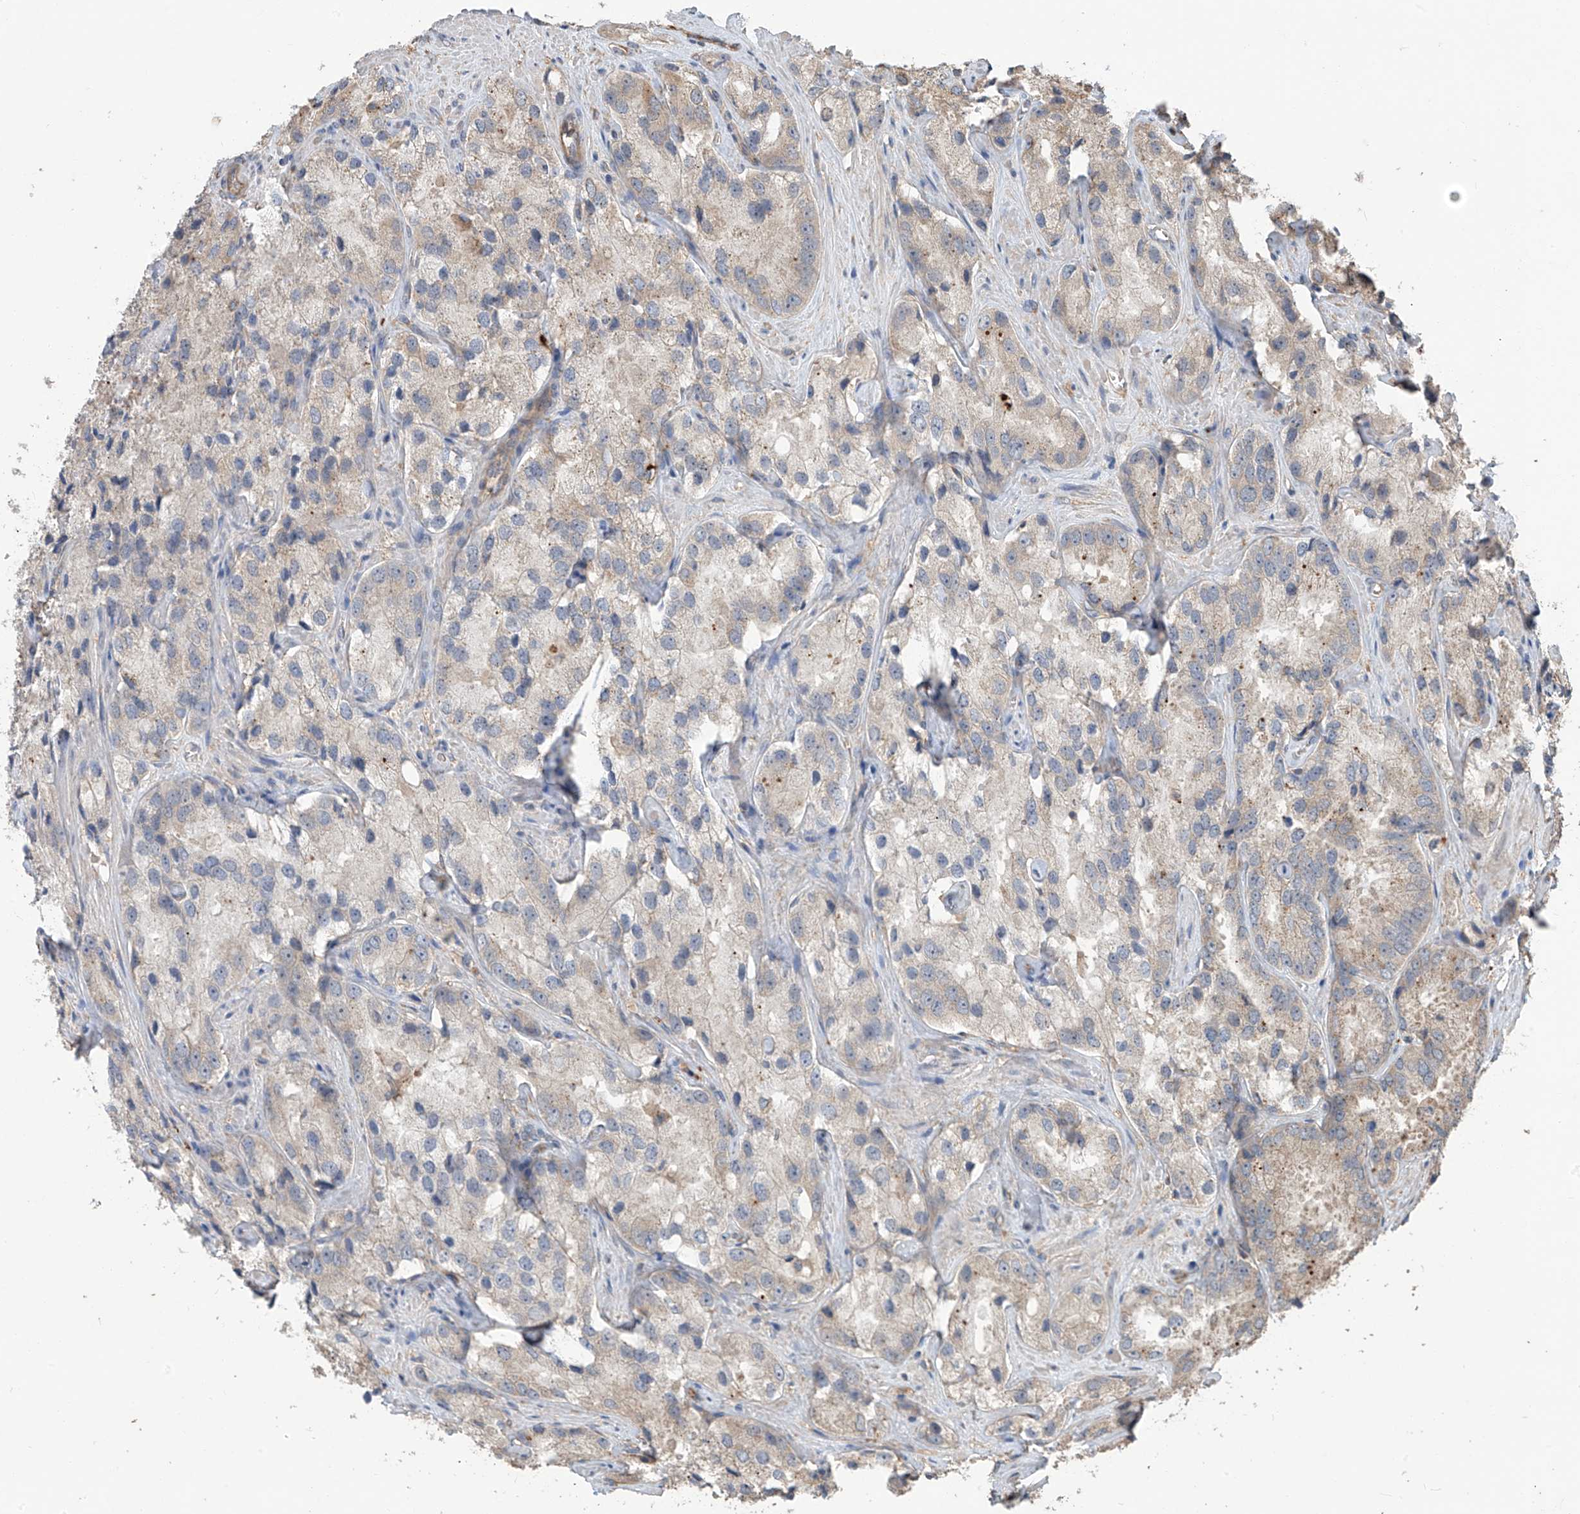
{"staining": {"intensity": "weak", "quantity": "25%-75%", "location": "cytoplasmic/membranous"}, "tissue": "prostate cancer", "cell_type": "Tumor cells", "image_type": "cancer", "snomed": [{"axis": "morphology", "description": "Adenocarcinoma, High grade"}, {"axis": "topography", "description": "Prostate"}], "caption": "IHC of human prostate cancer (high-grade adenocarcinoma) displays low levels of weak cytoplasmic/membranous expression in about 25%-75% of tumor cells.", "gene": "AGBL5", "patient": {"sex": "male", "age": 66}}